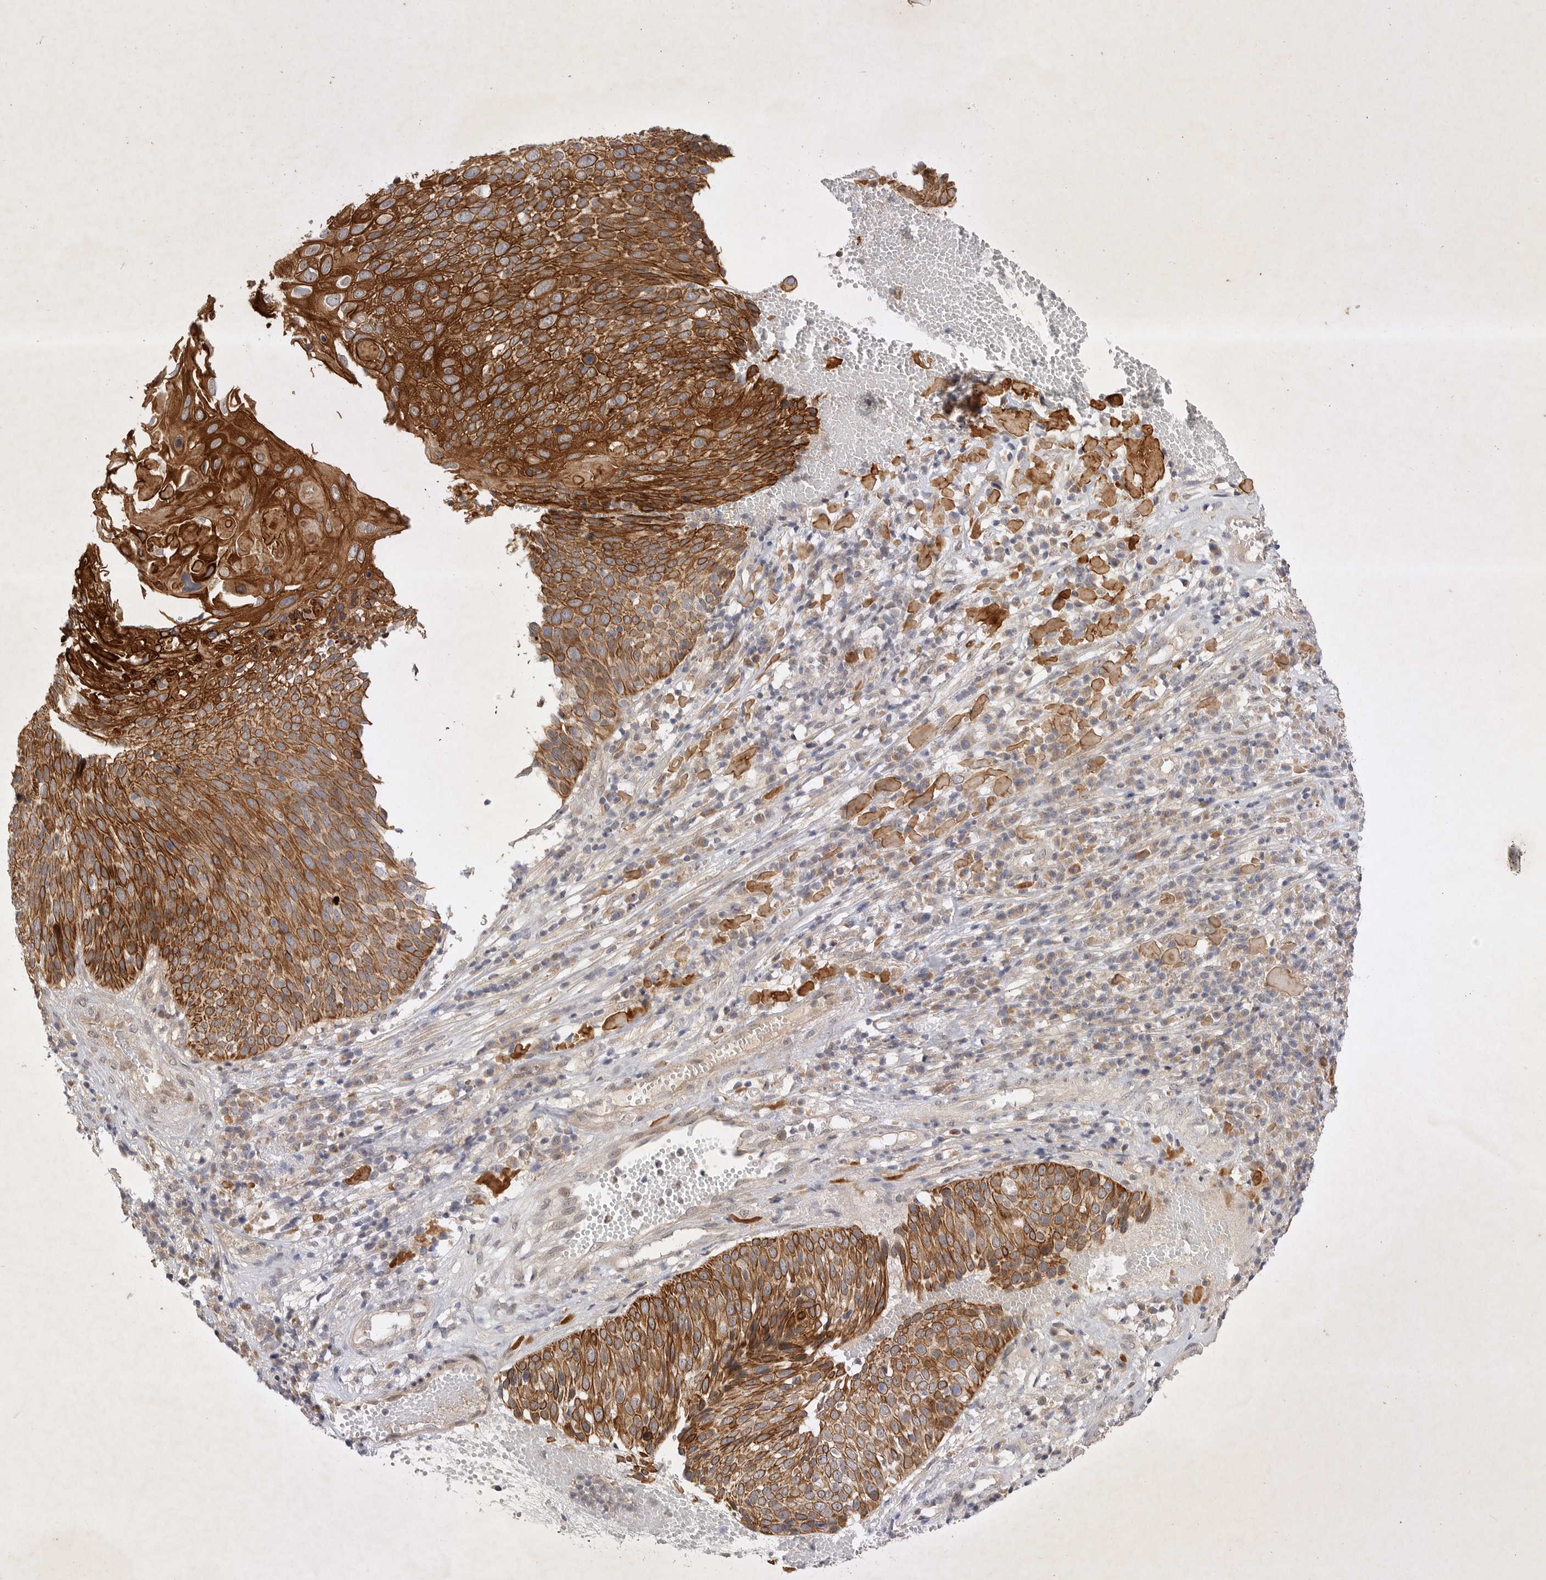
{"staining": {"intensity": "strong", "quantity": ">75%", "location": "cytoplasmic/membranous"}, "tissue": "cervical cancer", "cell_type": "Tumor cells", "image_type": "cancer", "snomed": [{"axis": "morphology", "description": "Squamous cell carcinoma, NOS"}, {"axis": "topography", "description": "Cervix"}], "caption": "Human cervical cancer (squamous cell carcinoma) stained with a protein marker shows strong staining in tumor cells.", "gene": "PTPDC1", "patient": {"sex": "female", "age": 74}}